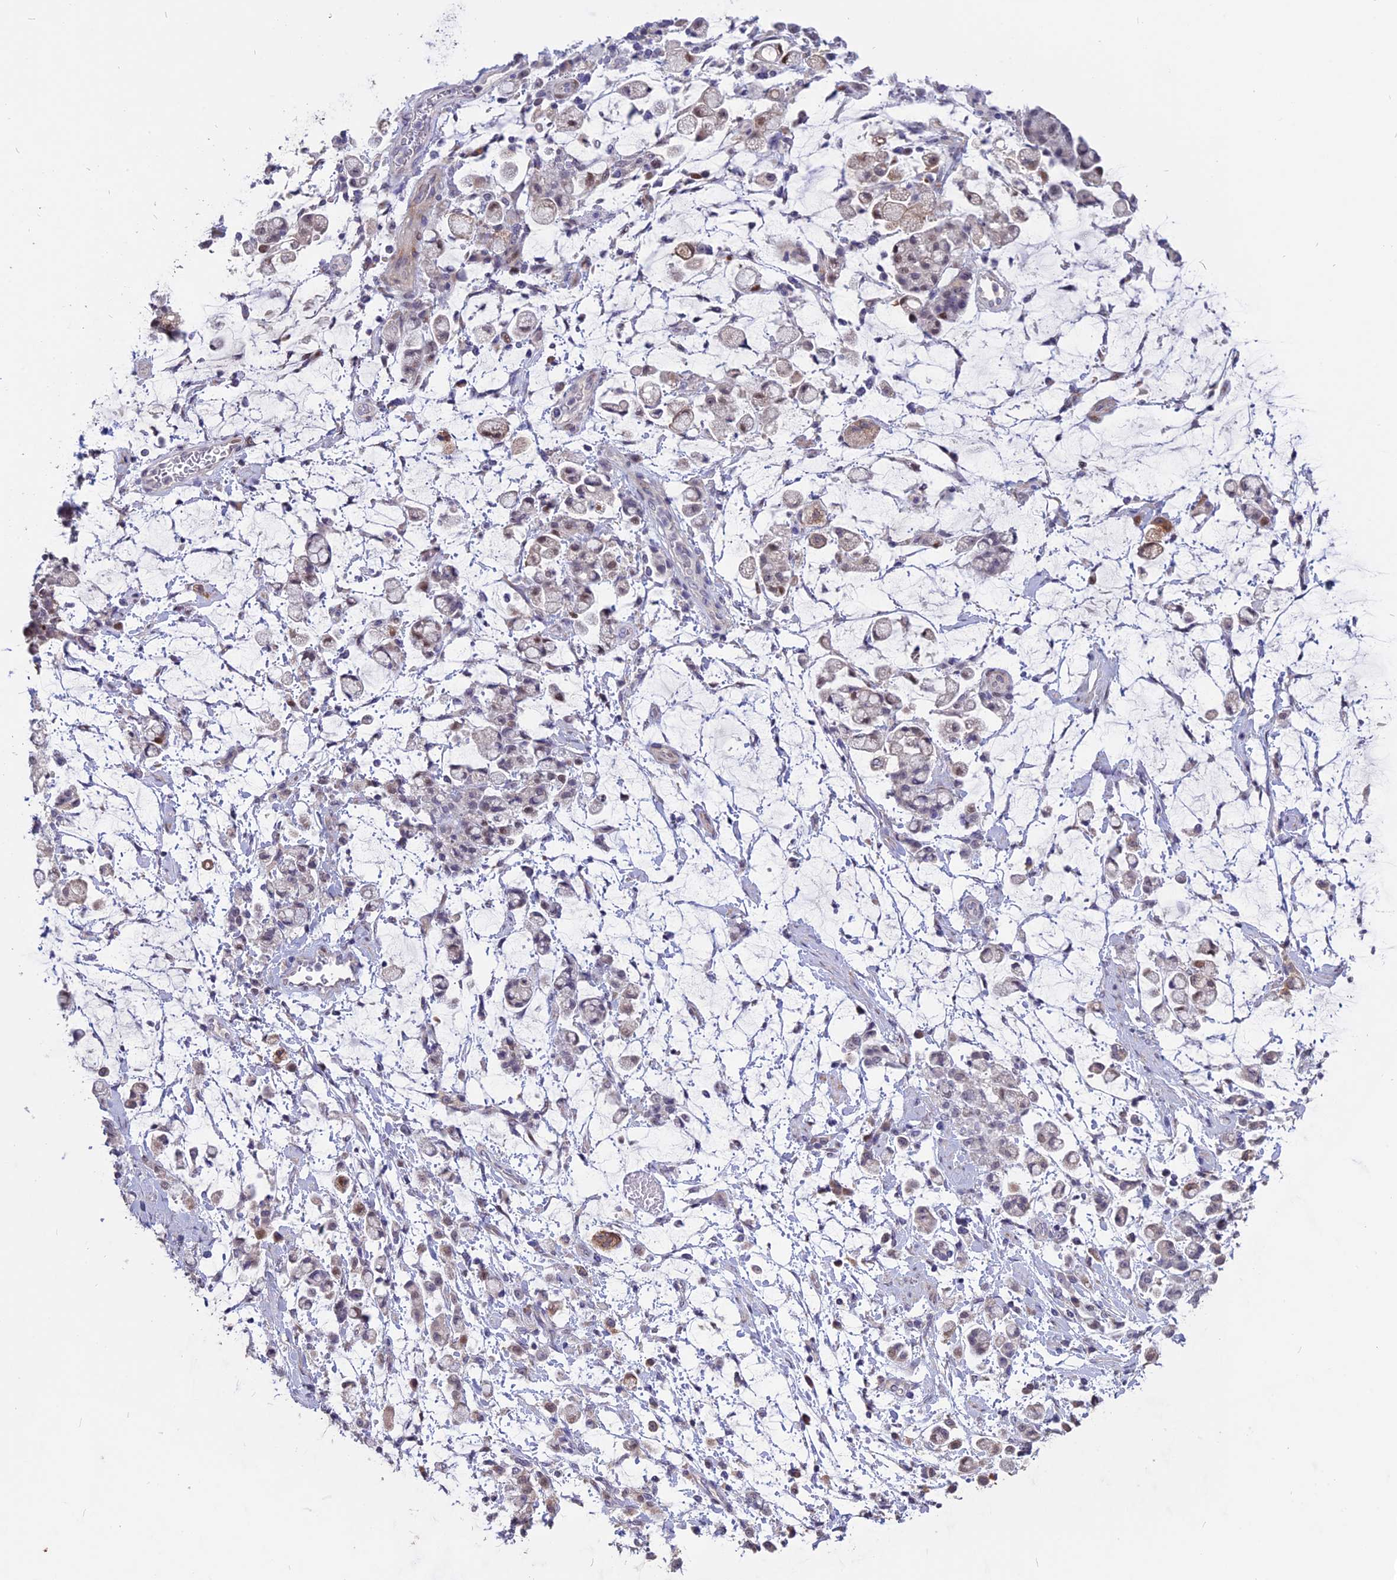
{"staining": {"intensity": "negative", "quantity": "none", "location": "none"}, "tissue": "stomach cancer", "cell_type": "Tumor cells", "image_type": "cancer", "snomed": [{"axis": "morphology", "description": "Adenocarcinoma, NOS"}, {"axis": "topography", "description": "Stomach"}], "caption": "Tumor cells are negative for brown protein staining in stomach cancer (adenocarcinoma). (Stains: DAB IHC with hematoxylin counter stain, Microscopy: brightfield microscopy at high magnification).", "gene": "TMEM263", "patient": {"sex": "female", "age": 60}}